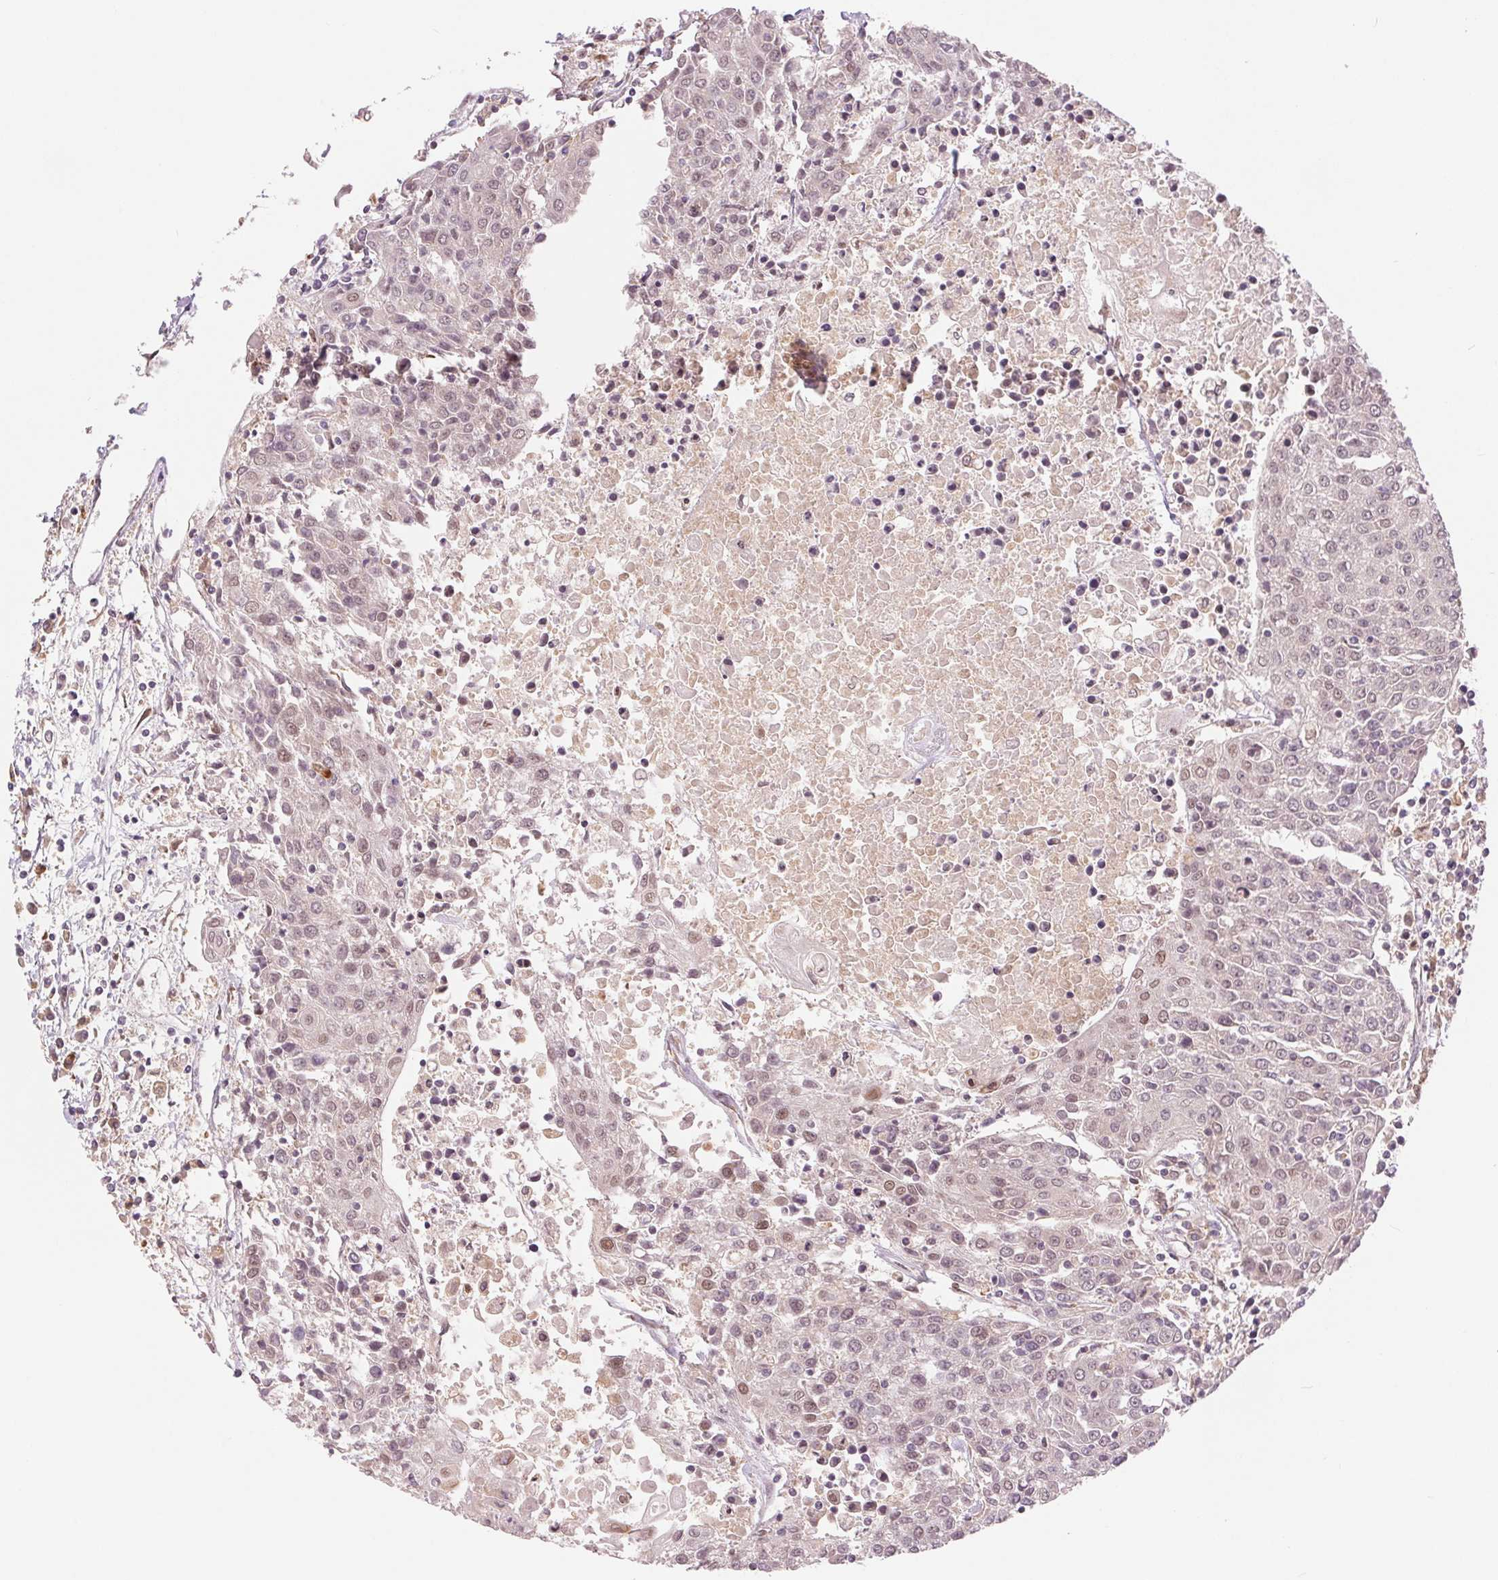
{"staining": {"intensity": "weak", "quantity": "25%-75%", "location": "nuclear"}, "tissue": "urothelial cancer", "cell_type": "Tumor cells", "image_type": "cancer", "snomed": [{"axis": "morphology", "description": "Urothelial carcinoma, High grade"}, {"axis": "topography", "description": "Urinary bladder"}], "caption": "Urothelial cancer tissue exhibits weak nuclear staining in approximately 25%-75% of tumor cells, visualized by immunohistochemistry.", "gene": "ERI3", "patient": {"sex": "female", "age": 85}}